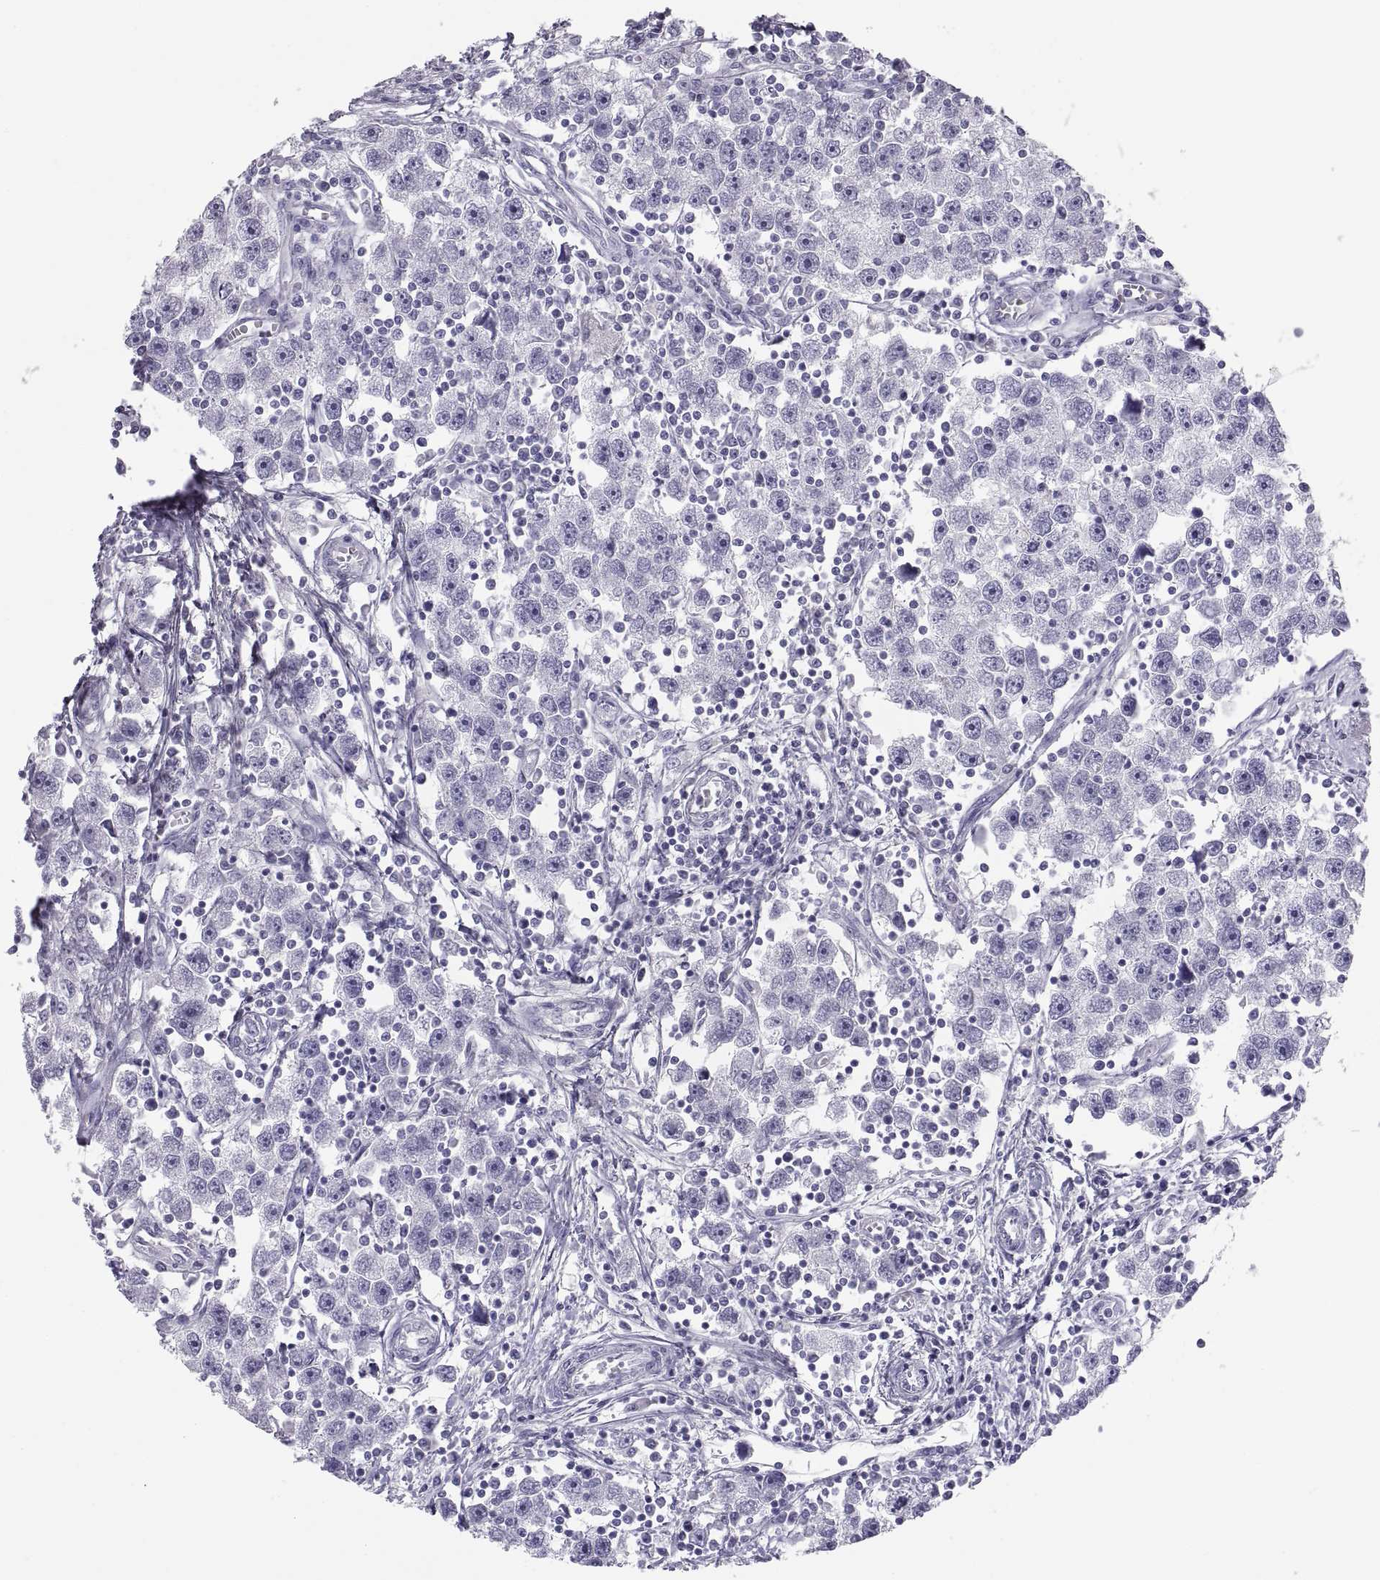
{"staining": {"intensity": "negative", "quantity": "none", "location": "none"}, "tissue": "testis cancer", "cell_type": "Tumor cells", "image_type": "cancer", "snomed": [{"axis": "morphology", "description": "Seminoma, NOS"}, {"axis": "topography", "description": "Testis"}], "caption": "Immunohistochemical staining of testis seminoma demonstrates no significant expression in tumor cells.", "gene": "PAX2", "patient": {"sex": "male", "age": 30}}